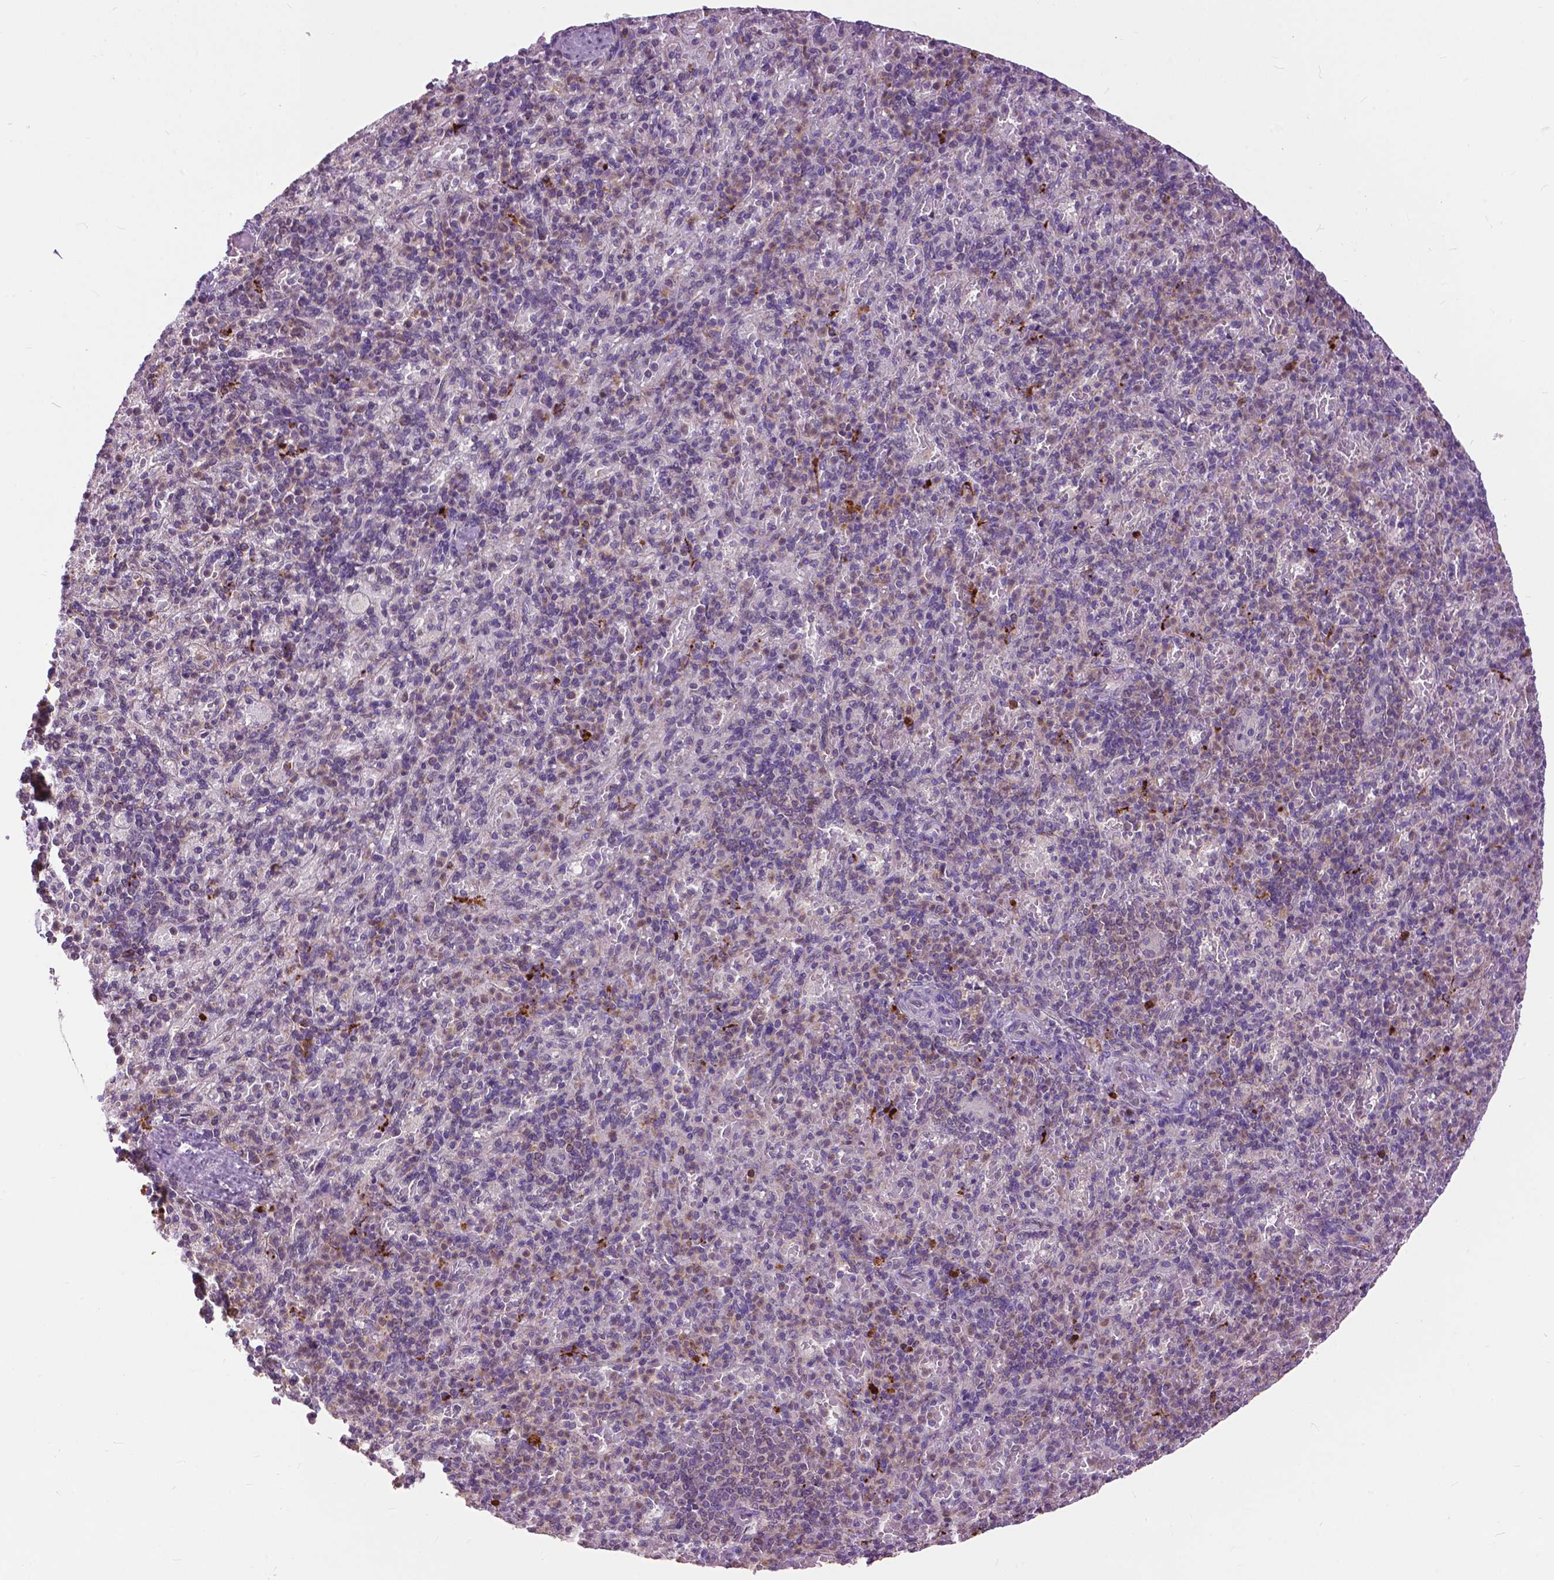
{"staining": {"intensity": "negative", "quantity": "none", "location": "none"}, "tissue": "spleen", "cell_type": "Cells in red pulp", "image_type": "normal", "snomed": [{"axis": "morphology", "description": "Normal tissue, NOS"}, {"axis": "topography", "description": "Spleen"}], "caption": "Immunohistochemical staining of normal spleen demonstrates no significant staining in cells in red pulp.", "gene": "TTC9B", "patient": {"sex": "female", "age": 74}}